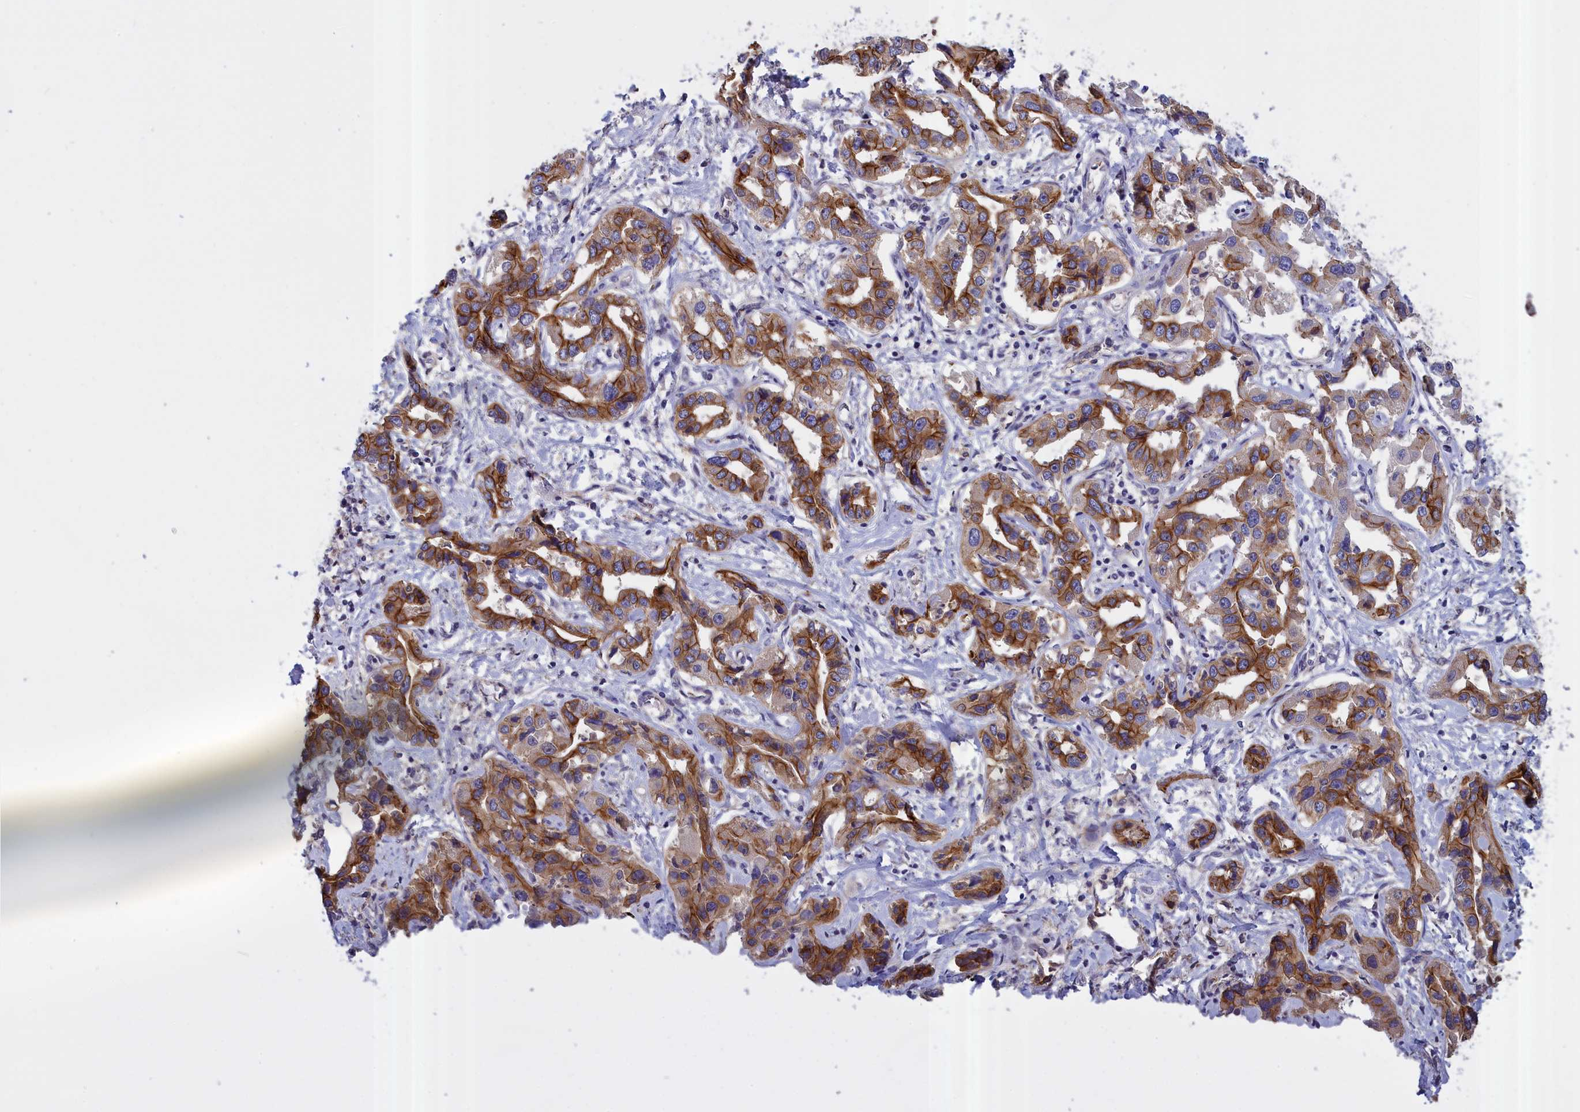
{"staining": {"intensity": "moderate", "quantity": ">75%", "location": "cytoplasmic/membranous"}, "tissue": "liver cancer", "cell_type": "Tumor cells", "image_type": "cancer", "snomed": [{"axis": "morphology", "description": "Cholangiocarcinoma"}, {"axis": "topography", "description": "Liver"}], "caption": "A brown stain shows moderate cytoplasmic/membranous expression of a protein in human liver cholangiocarcinoma tumor cells. (DAB IHC, brown staining for protein, blue staining for nuclei).", "gene": "COL19A1", "patient": {"sex": "male", "age": 59}}